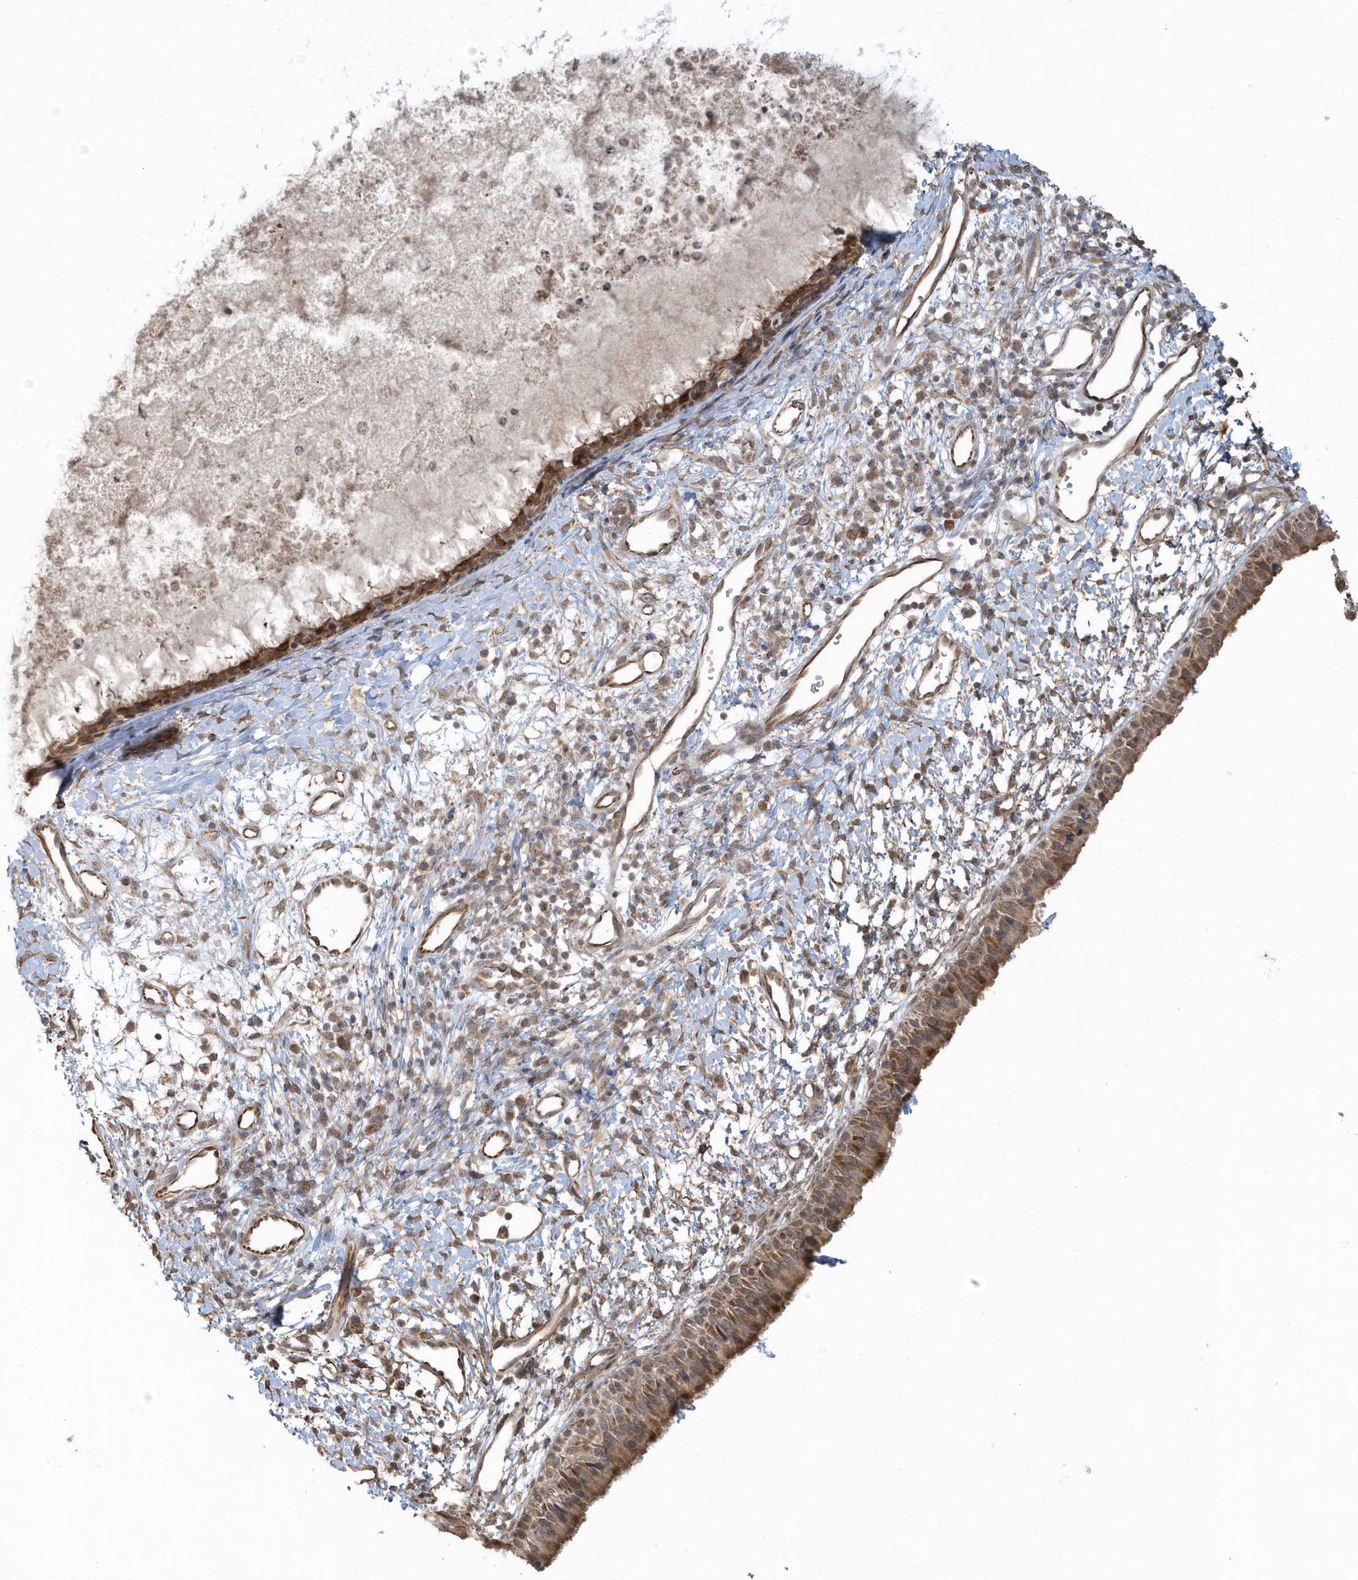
{"staining": {"intensity": "moderate", "quantity": ">75%", "location": "cytoplasmic/membranous"}, "tissue": "nasopharynx", "cell_type": "Respiratory epithelial cells", "image_type": "normal", "snomed": [{"axis": "morphology", "description": "Normal tissue, NOS"}, {"axis": "topography", "description": "Nasopharynx"}], "caption": "Protein staining reveals moderate cytoplasmic/membranous staining in about >75% of respiratory epithelial cells in unremarkable nasopharynx.", "gene": "THG1L", "patient": {"sex": "male", "age": 22}}